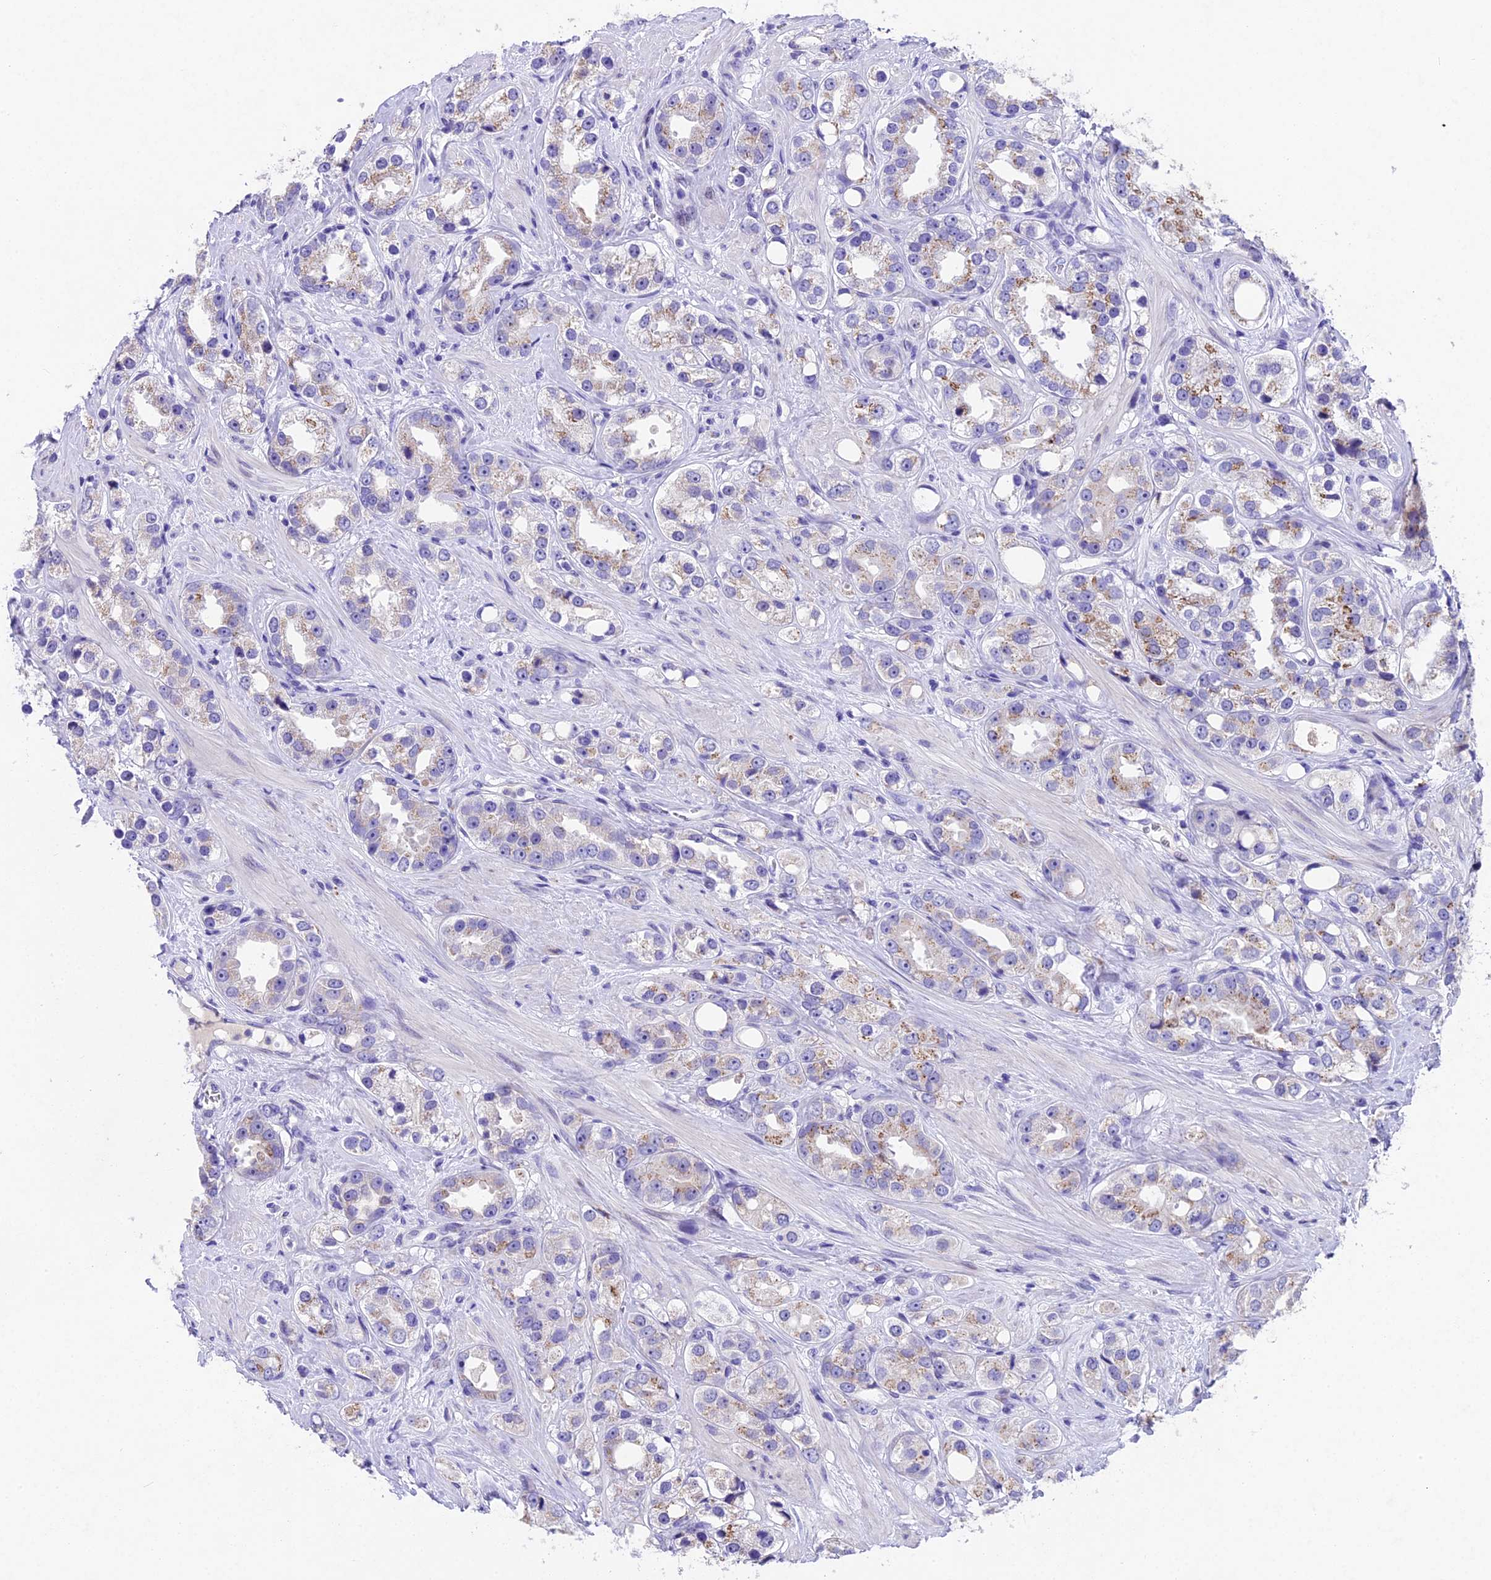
{"staining": {"intensity": "negative", "quantity": "none", "location": "none"}, "tissue": "prostate cancer", "cell_type": "Tumor cells", "image_type": "cancer", "snomed": [{"axis": "morphology", "description": "Adenocarcinoma, NOS"}, {"axis": "topography", "description": "Prostate"}], "caption": "Tumor cells are negative for brown protein staining in prostate cancer.", "gene": "IFT140", "patient": {"sex": "male", "age": 79}}